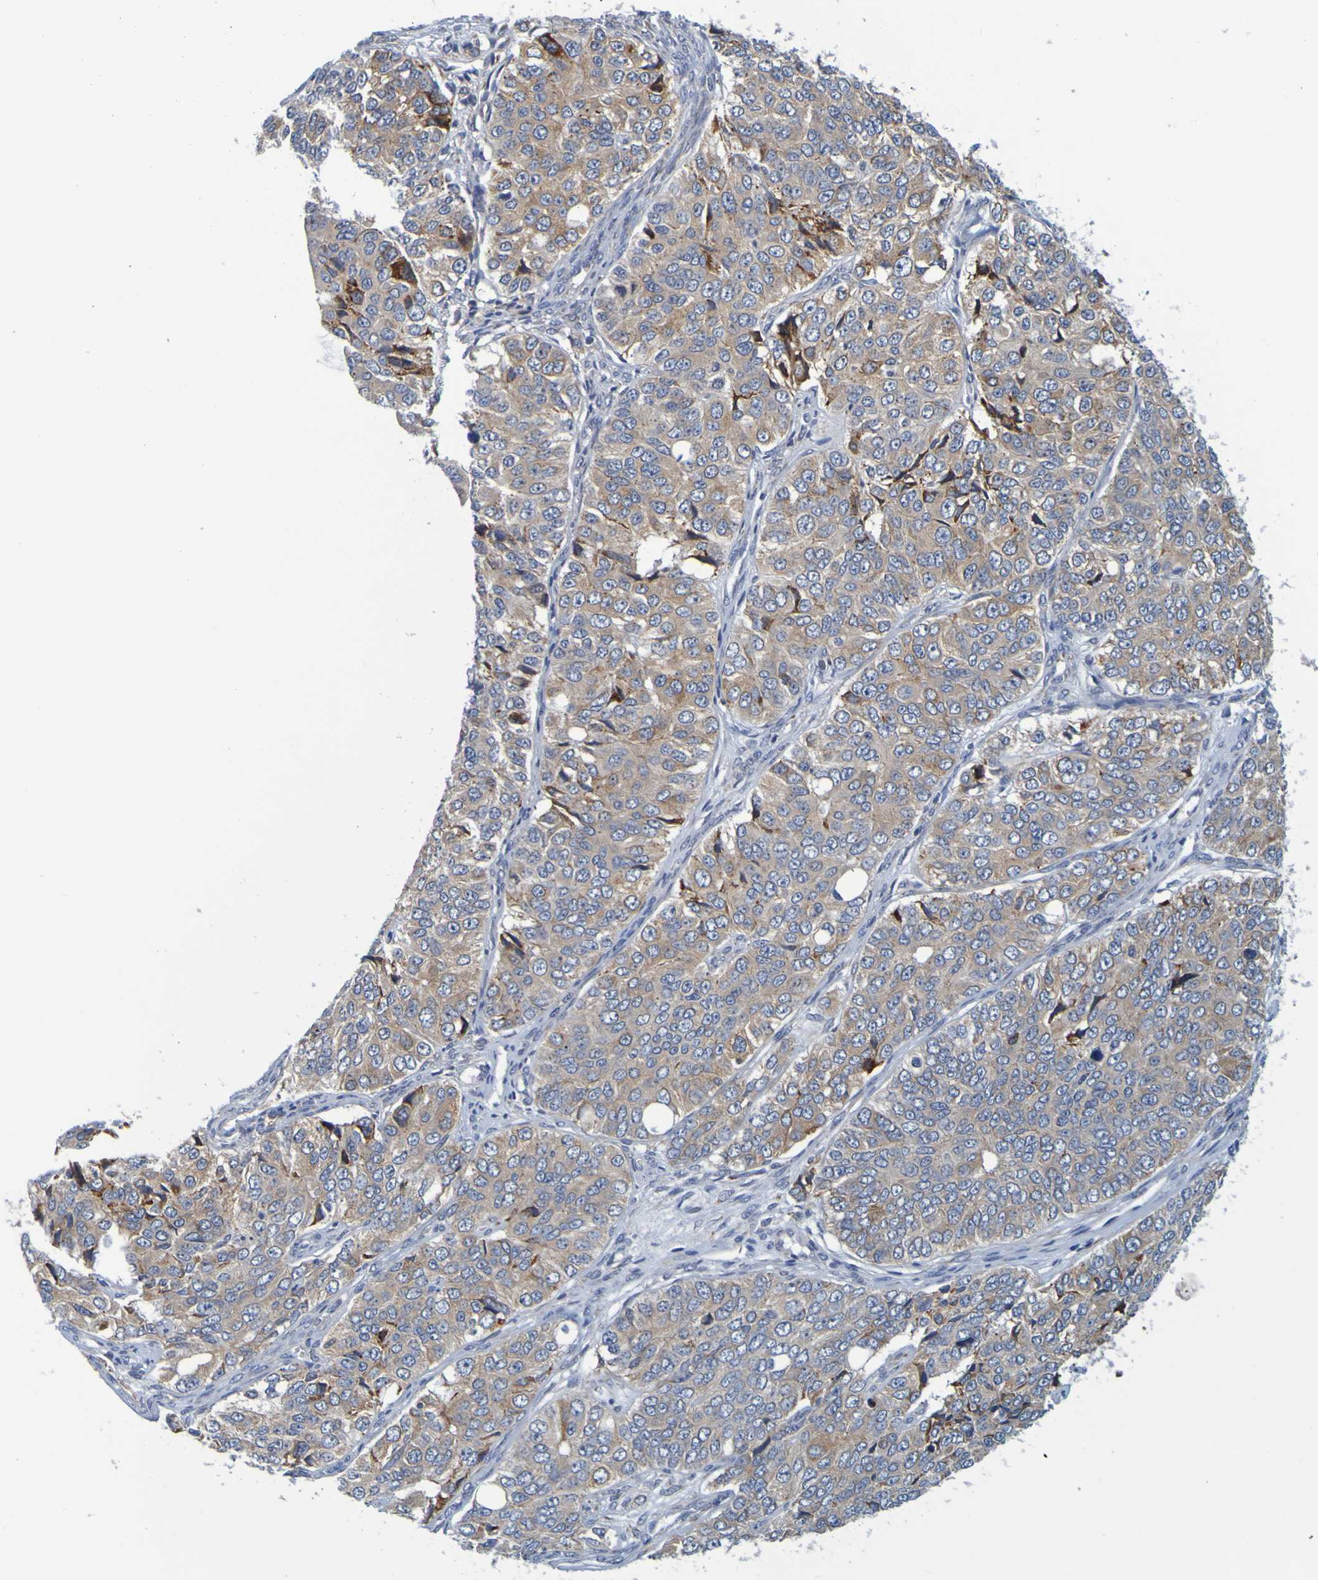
{"staining": {"intensity": "moderate", "quantity": ">75%", "location": "cytoplasmic/membranous"}, "tissue": "ovarian cancer", "cell_type": "Tumor cells", "image_type": "cancer", "snomed": [{"axis": "morphology", "description": "Carcinoma, endometroid"}, {"axis": "topography", "description": "Ovary"}], "caption": "Immunohistochemical staining of human ovarian endometroid carcinoma demonstrates medium levels of moderate cytoplasmic/membranous positivity in approximately >75% of tumor cells. (Stains: DAB (3,3'-diaminobenzidine) in brown, nuclei in blue, Microscopy: brightfield microscopy at high magnification).", "gene": "SIL1", "patient": {"sex": "female", "age": 51}}